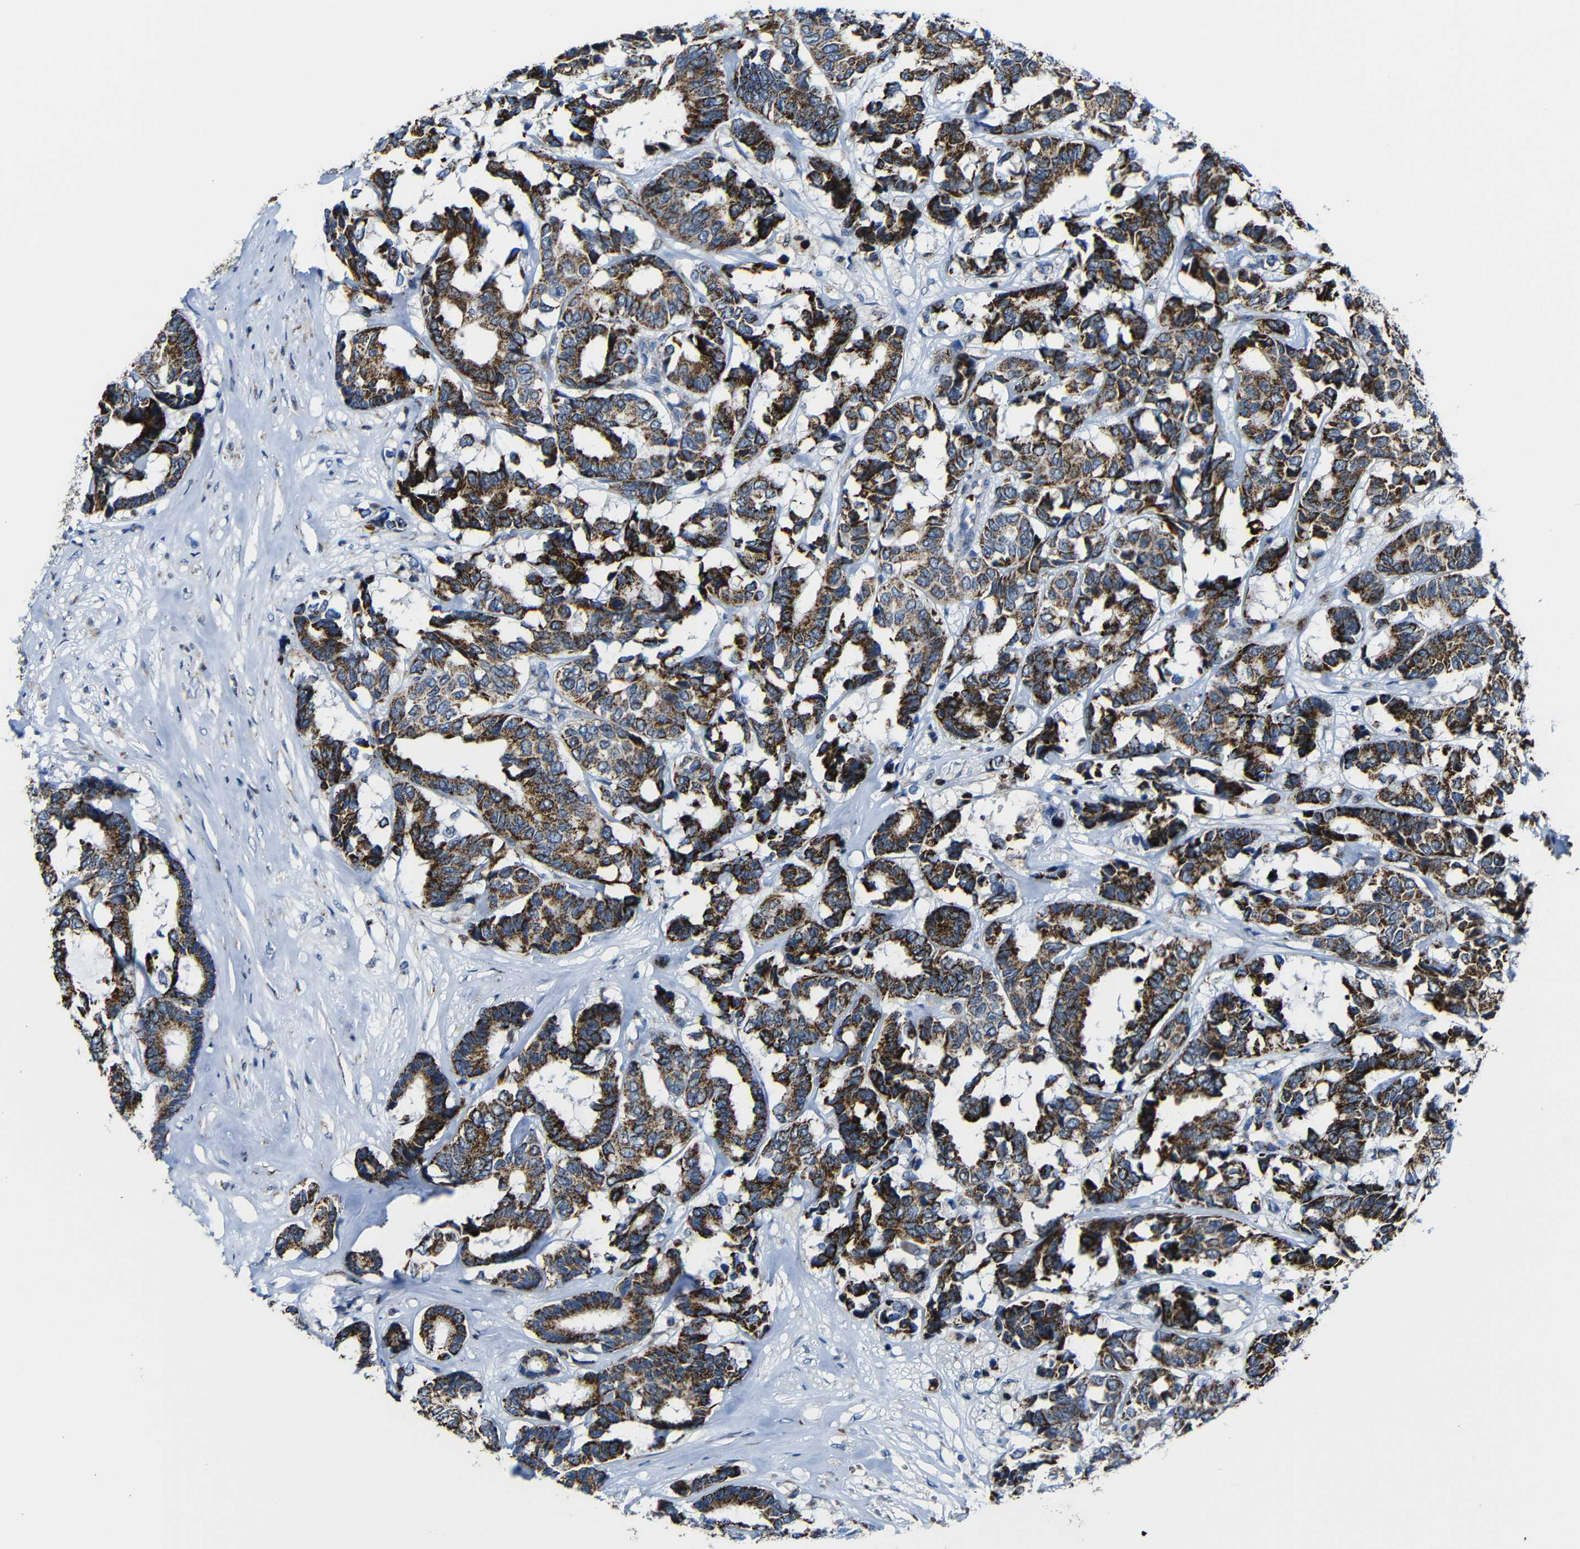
{"staining": {"intensity": "strong", "quantity": ">75%", "location": "cytoplasmic/membranous"}, "tissue": "breast cancer", "cell_type": "Tumor cells", "image_type": "cancer", "snomed": [{"axis": "morphology", "description": "Duct carcinoma"}, {"axis": "topography", "description": "Breast"}], "caption": "Immunohistochemistry (IHC) of human intraductal carcinoma (breast) demonstrates high levels of strong cytoplasmic/membranous staining in approximately >75% of tumor cells. (DAB = brown stain, brightfield microscopy at high magnification).", "gene": "CA5B", "patient": {"sex": "female", "age": 87}}